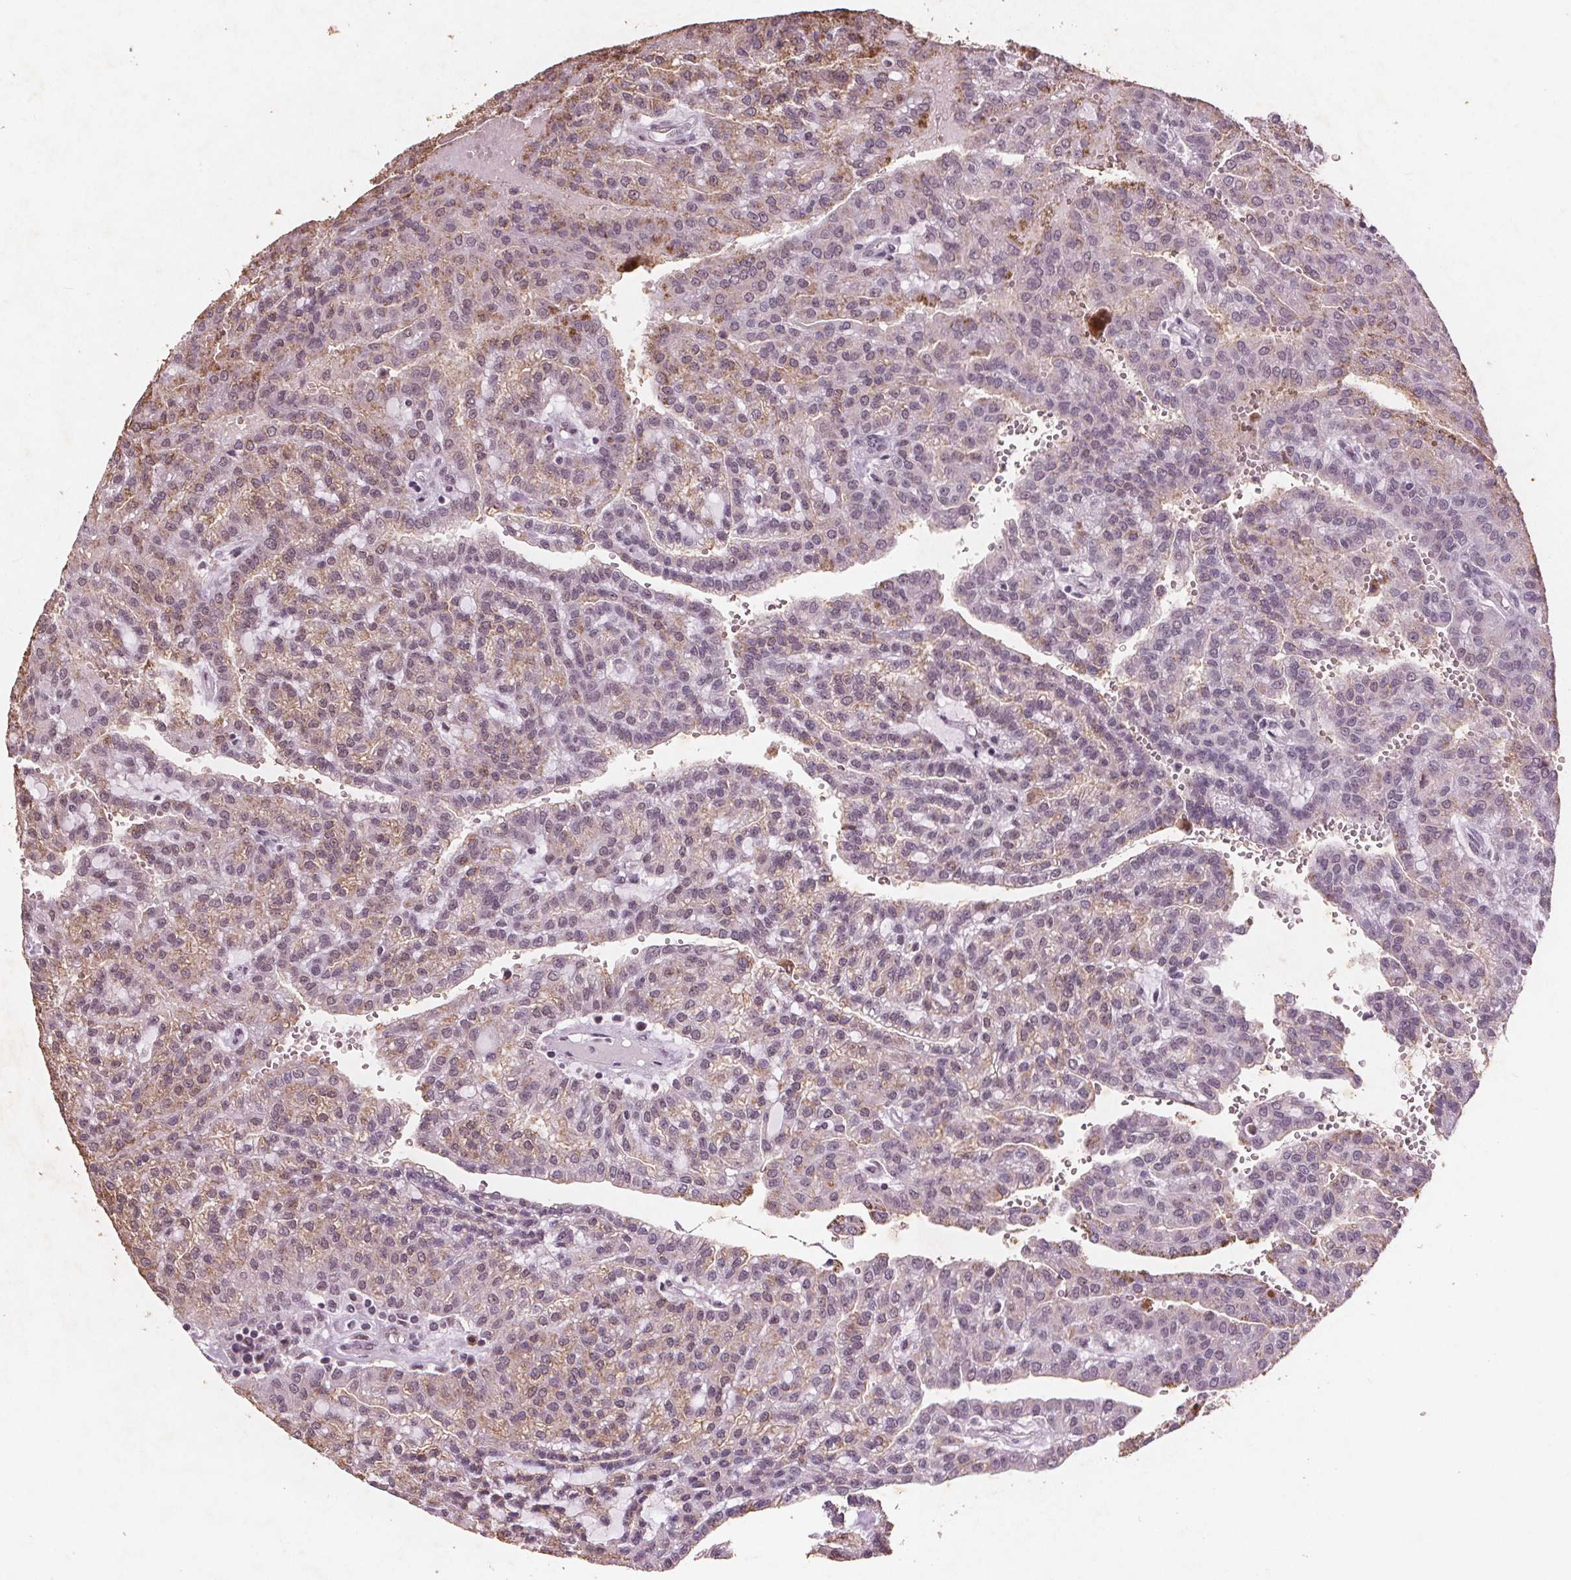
{"staining": {"intensity": "negative", "quantity": "none", "location": "none"}, "tissue": "renal cancer", "cell_type": "Tumor cells", "image_type": "cancer", "snomed": [{"axis": "morphology", "description": "Adenocarcinoma, NOS"}, {"axis": "topography", "description": "Kidney"}], "caption": "Renal cancer (adenocarcinoma) was stained to show a protein in brown. There is no significant expression in tumor cells. Nuclei are stained in blue.", "gene": "RPS6KA2", "patient": {"sex": "male", "age": 63}}